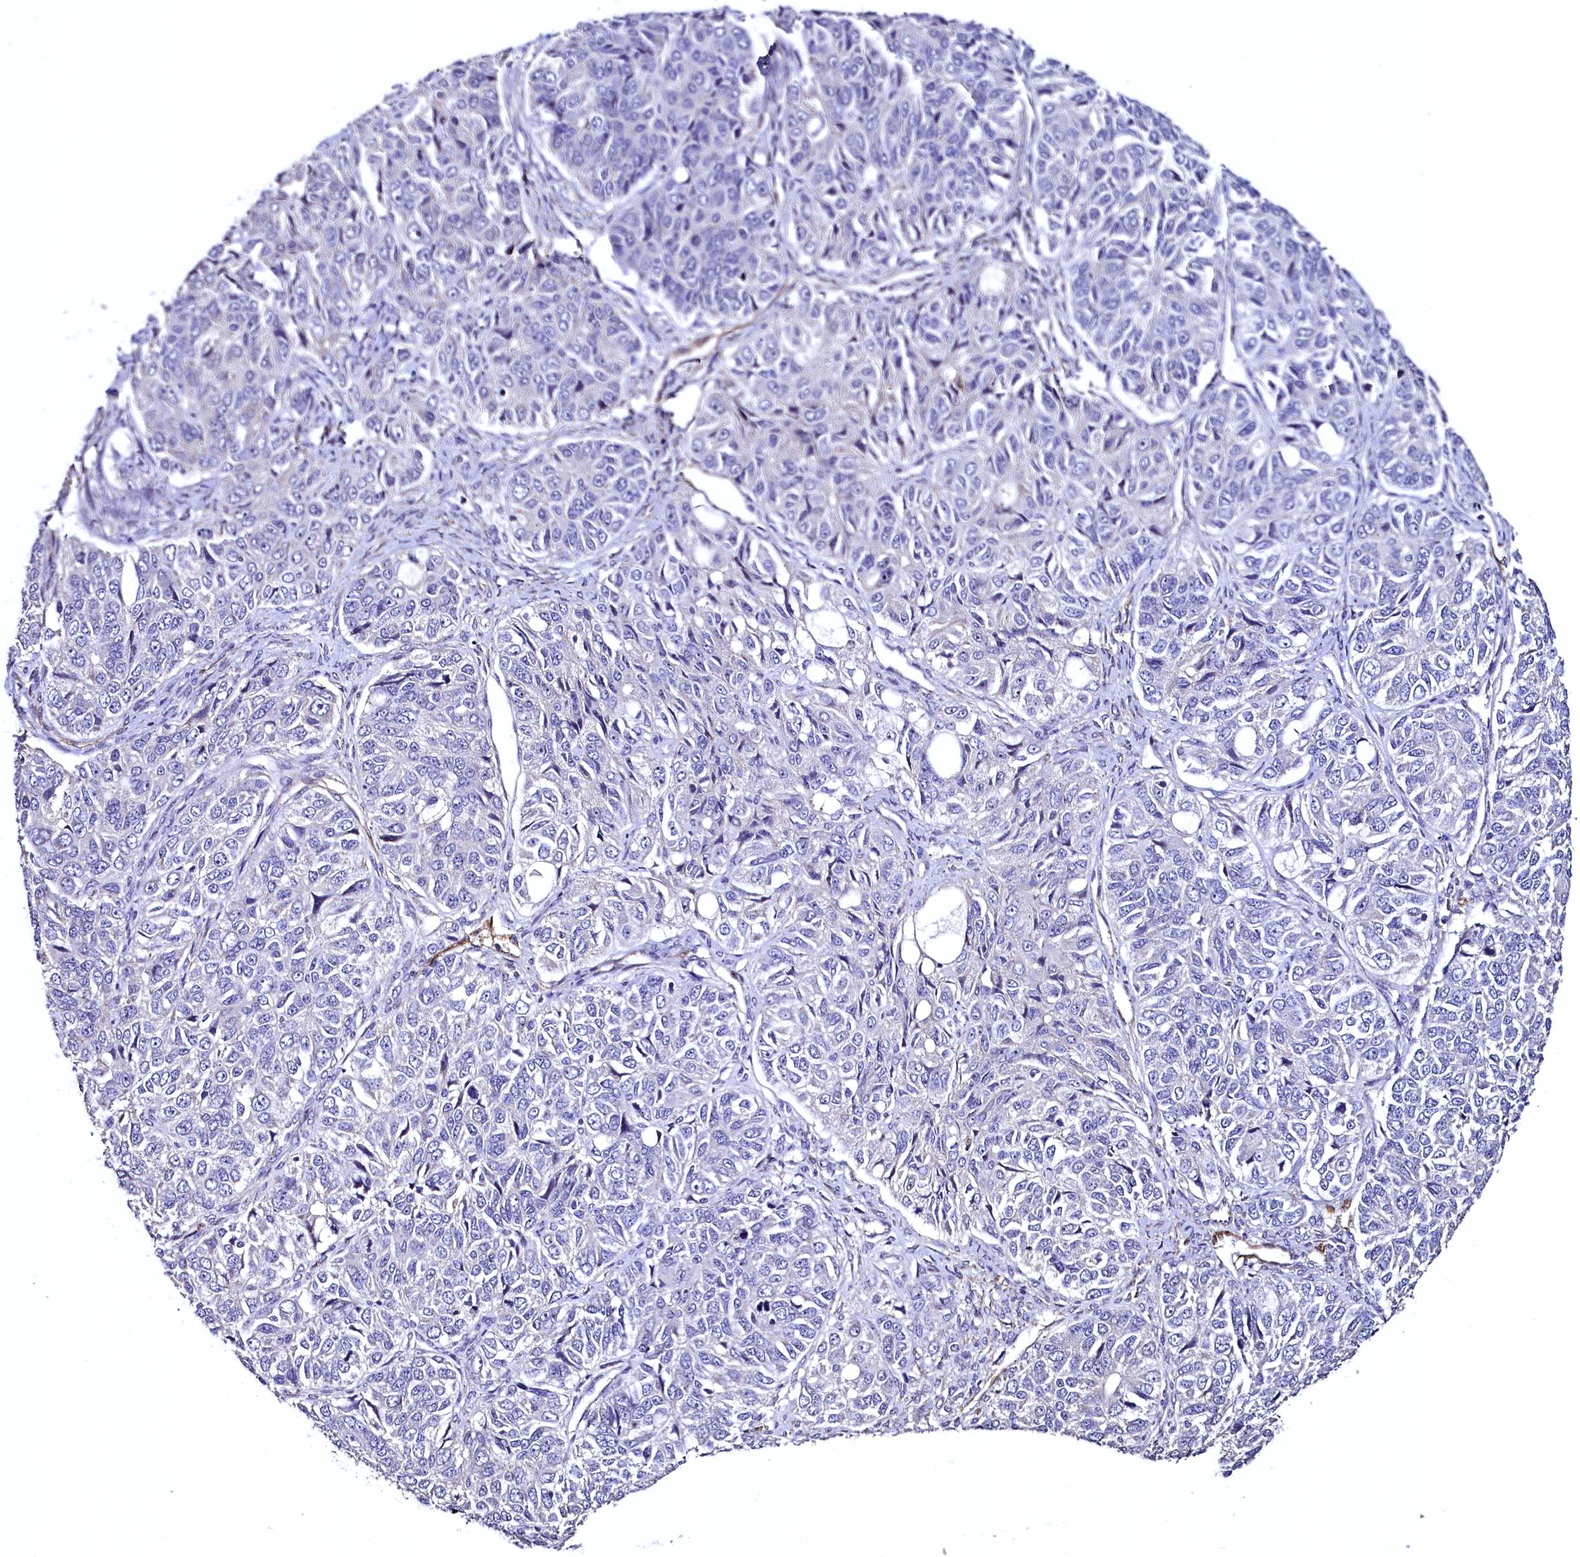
{"staining": {"intensity": "negative", "quantity": "none", "location": "none"}, "tissue": "ovarian cancer", "cell_type": "Tumor cells", "image_type": "cancer", "snomed": [{"axis": "morphology", "description": "Carcinoma, endometroid"}, {"axis": "topography", "description": "Ovary"}], "caption": "This histopathology image is of ovarian cancer stained with immunohistochemistry (IHC) to label a protein in brown with the nuclei are counter-stained blue. There is no expression in tumor cells.", "gene": "PALM", "patient": {"sex": "female", "age": 51}}